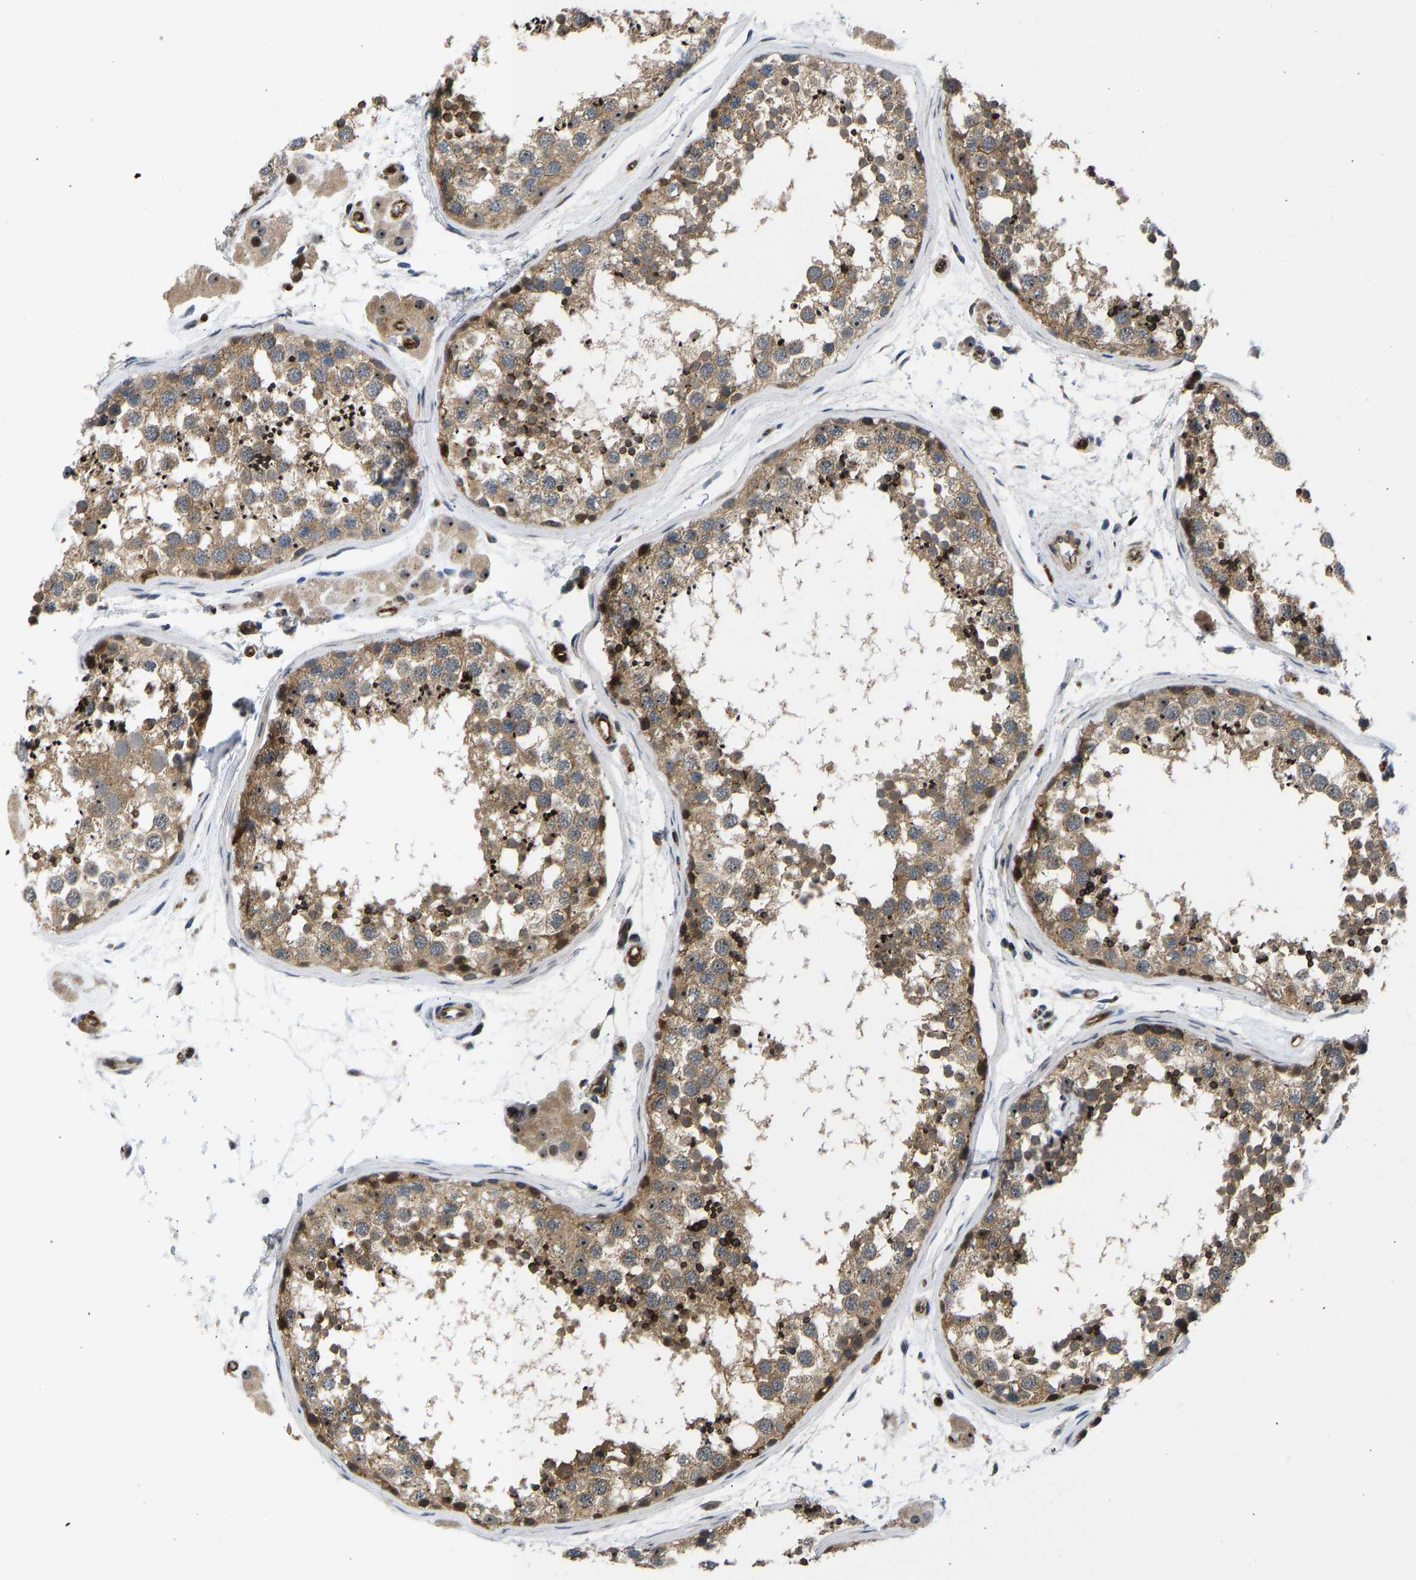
{"staining": {"intensity": "moderate", "quantity": ">75%", "location": "cytoplasmic/membranous,nuclear"}, "tissue": "testis", "cell_type": "Cells in seminiferous ducts", "image_type": "normal", "snomed": [{"axis": "morphology", "description": "Normal tissue, NOS"}, {"axis": "topography", "description": "Testis"}], "caption": "Immunohistochemistry (IHC) (DAB) staining of benign human testis demonstrates moderate cytoplasmic/membranous,nuclear protein positivity in approximately >75% of cells in seminiferous ducts. Immunohistochemistry stains the protein in brown and the nuclei are stained blue.", "gene": "RESF1", "patient": {"sex": "male", "age": 56}}